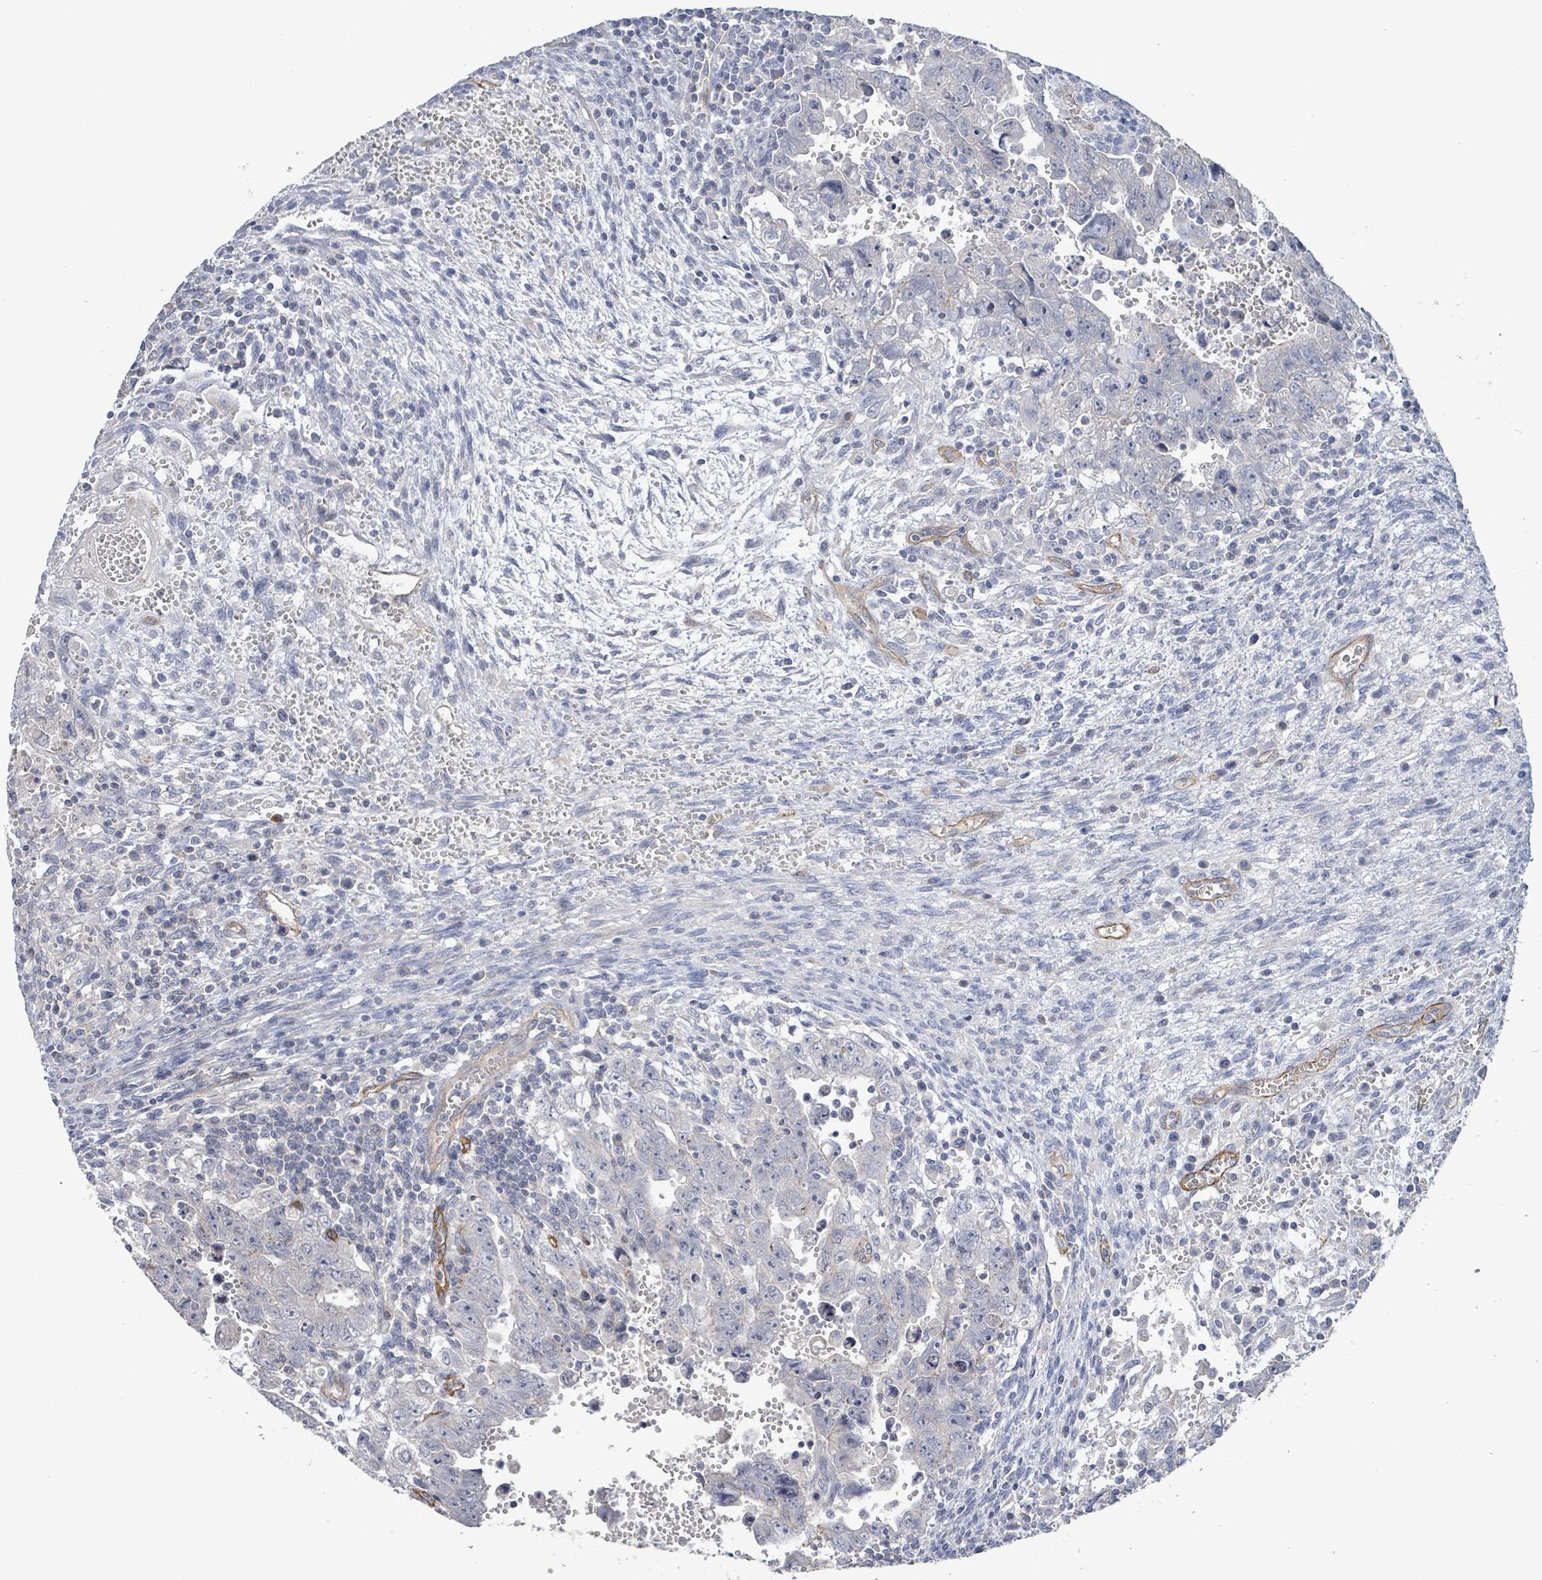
{"staining": {"intensity": "negative", "quantity": "none", "location": "none"}, "tissue": "testis cancer", "cell_type": "Tumor cells", "image_type": "cancer", "snomed": [{"axis": "morphology", "description": "Carcinoma, Embryonal, NOS"}, {"axis": "topography", "description": "Testis"}], "caption": "Immunohistochemistry image of human embryonal carcinoma (testis) stained for a protein (brown), which exhibits no expression in tumor cells. Brightfield microscopy of immunohistochemistry stained with DAB (brown) and hematoxylin (blue), captured at high magnification.", "gene": "KANK3", "patient": {"sex": "male", "age": 28}}